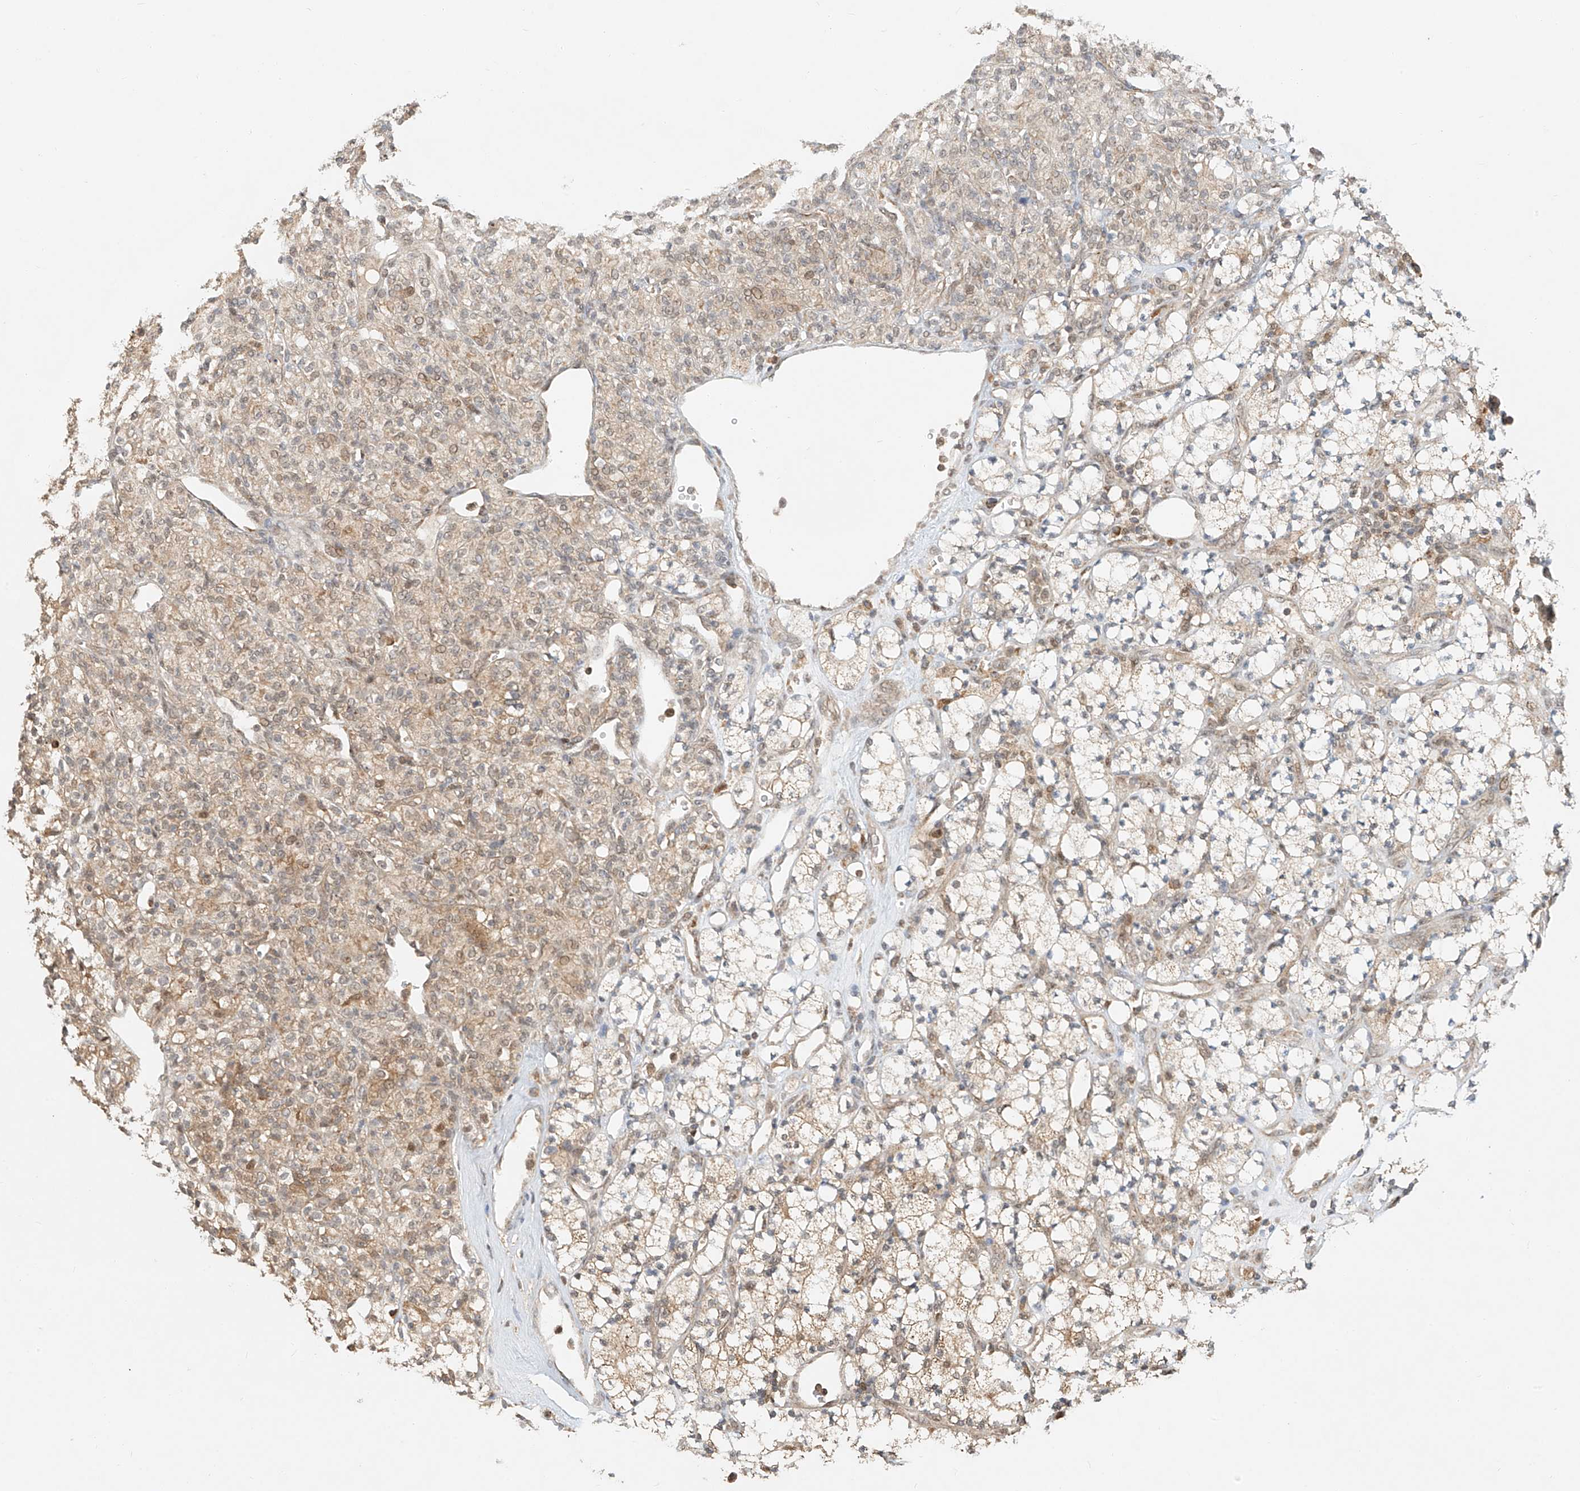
{"staining": {"intensity": "weak", "quantity": "25%-75%", "location": "cytoplasmic/membranous,nuclear"}, "tissue": "renal cancer", "cell_type": "Tumor cells", "image_type": "cancer", "snomed": [{"axis": "morphology", "description": "Adenocarcinoma, NOS"}, {"axis": "topography", "description": "Kidney"}], "caption": "Tumor cells exhibit weak cytoplasmic/membranous and nuclear positivity in approximately 25%-75% of cells in adenocarcinoma (renal).", "gene": "SYTL3", "patient": {"sex": "male", "age": 77}}